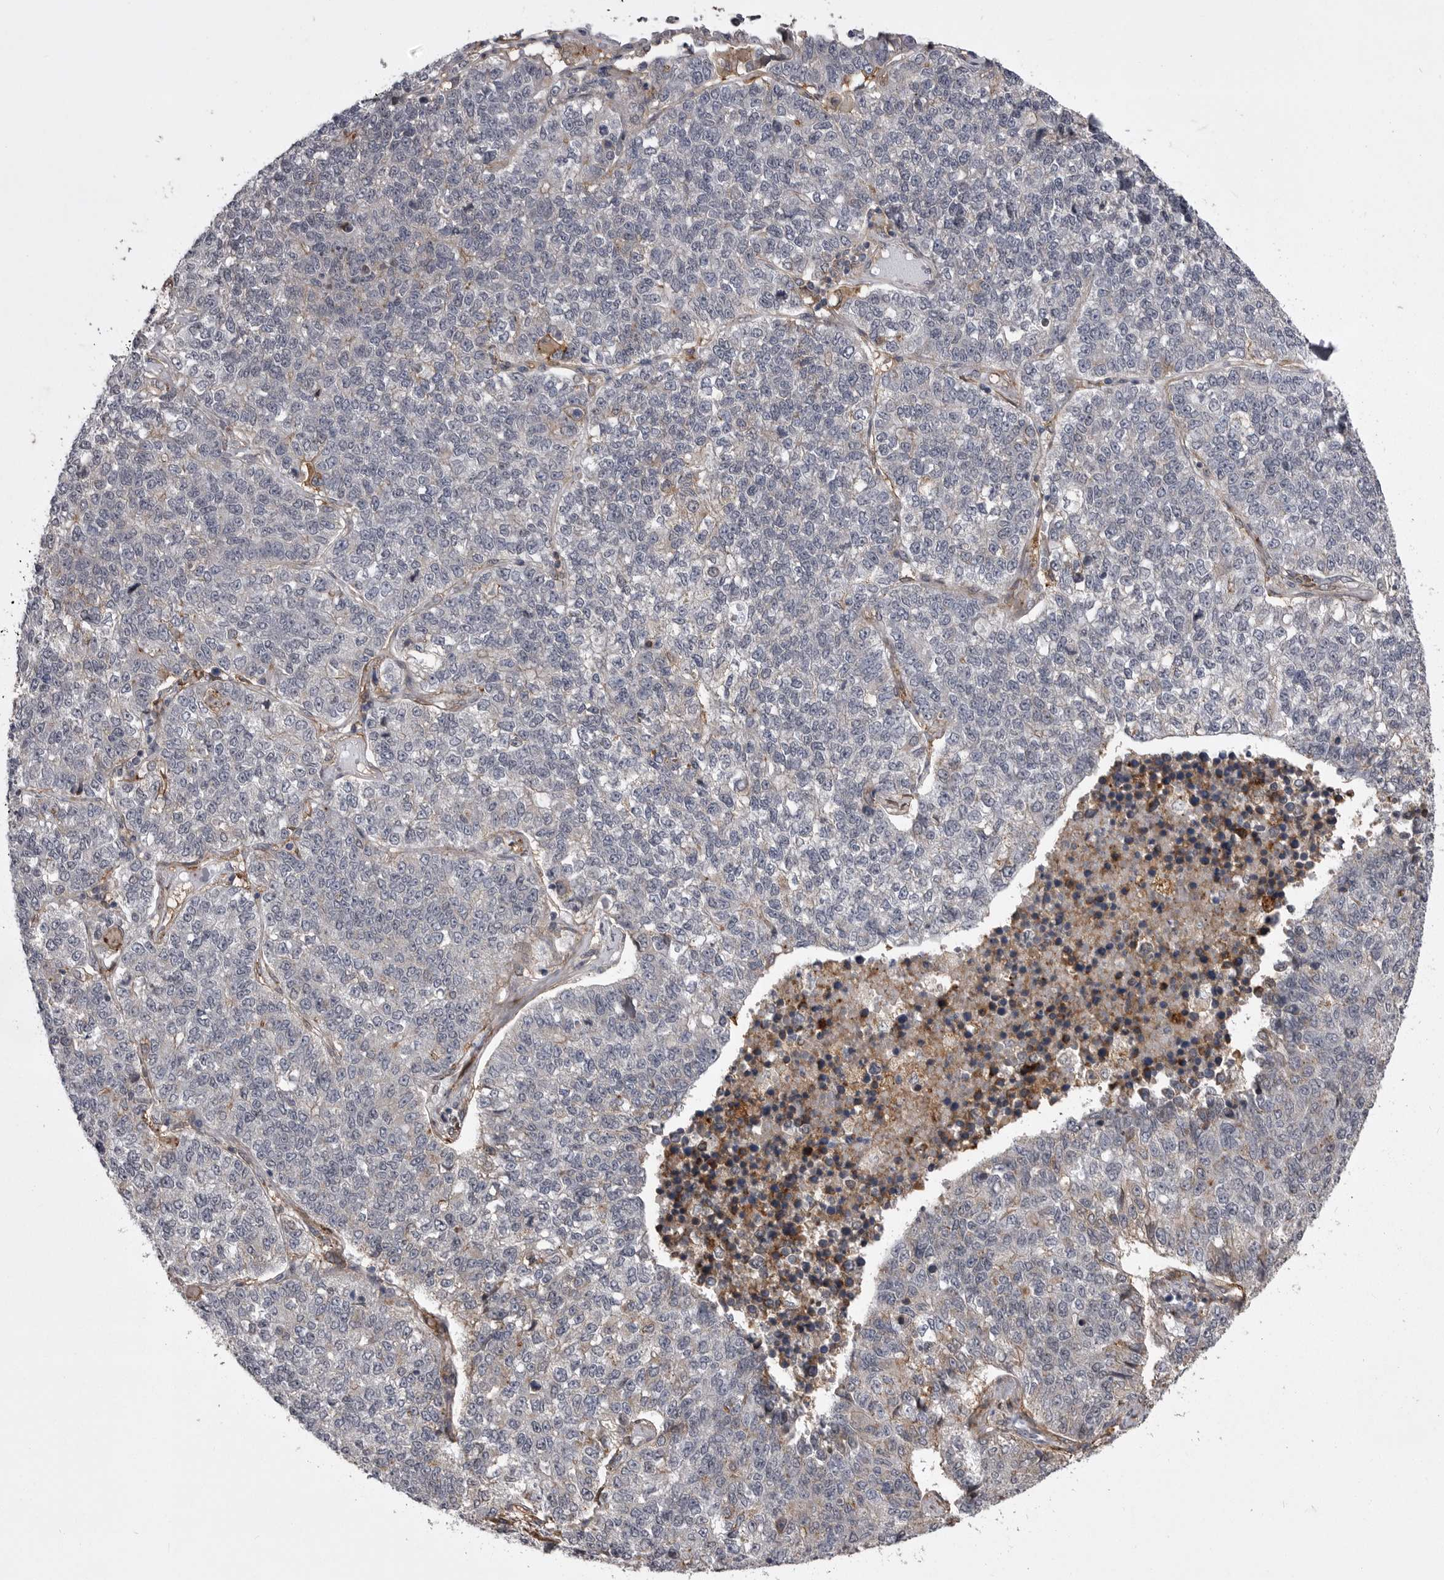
{"staining": {"intensity": "moderate", "quantity": "<25%", "location": "cytoplasmic/membranous"}, "tissue": "lung cancer", "cell_type": "Tumor cells", "image_type": "cancer", "snomed": [{"axis": "morphology", "description": "Adenocarcinoma, NOS"}, {"axis": "topography", "description": "Lung"}], "caption": "Adenocarcinoma (lung) tissue demonstrates moderate cytoplasmic/membranous expression in approximately <25% of tumor cells", "gene": "ABL1", "patient": {"sex": "male", "age": 49}}